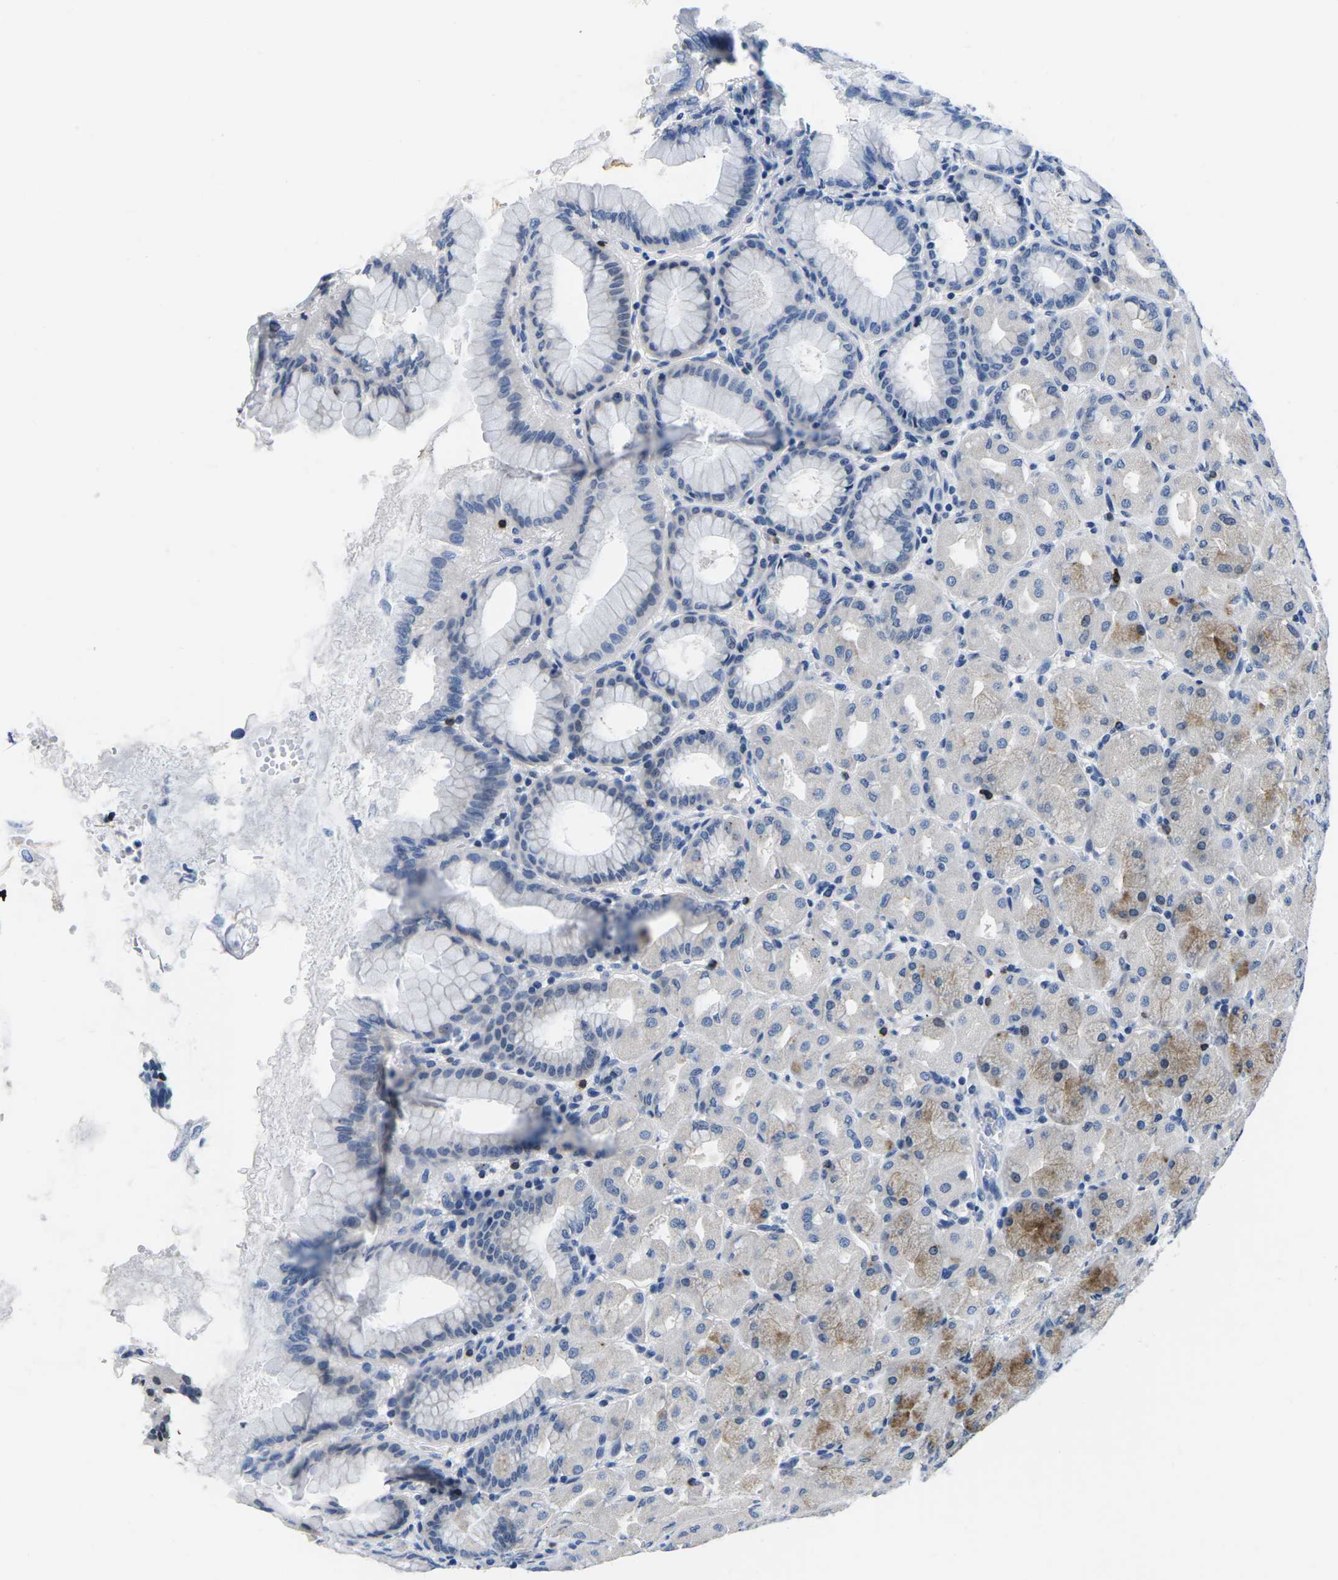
{"staining": {"intensity": "moderate", "quantity": "<25%", "location": "cytoplasmic/membranous"}, "tissue": "stomach", "cell_type": "Glandular cells", "image_type": "normal", "snomed": [{"axis": "morphology", "description": "Normal tissue, NOS"}, {"axis": "topography", "description": "Stomach, upper"}], "caption": "Benign stomach exhibits moderate cytoplasmic/membranous positivity in approximately <25% of glandular cells, visualized by immunohistochemistry.", "gene": "CTSW", "patient": {"sex": "female", "age": 56}}